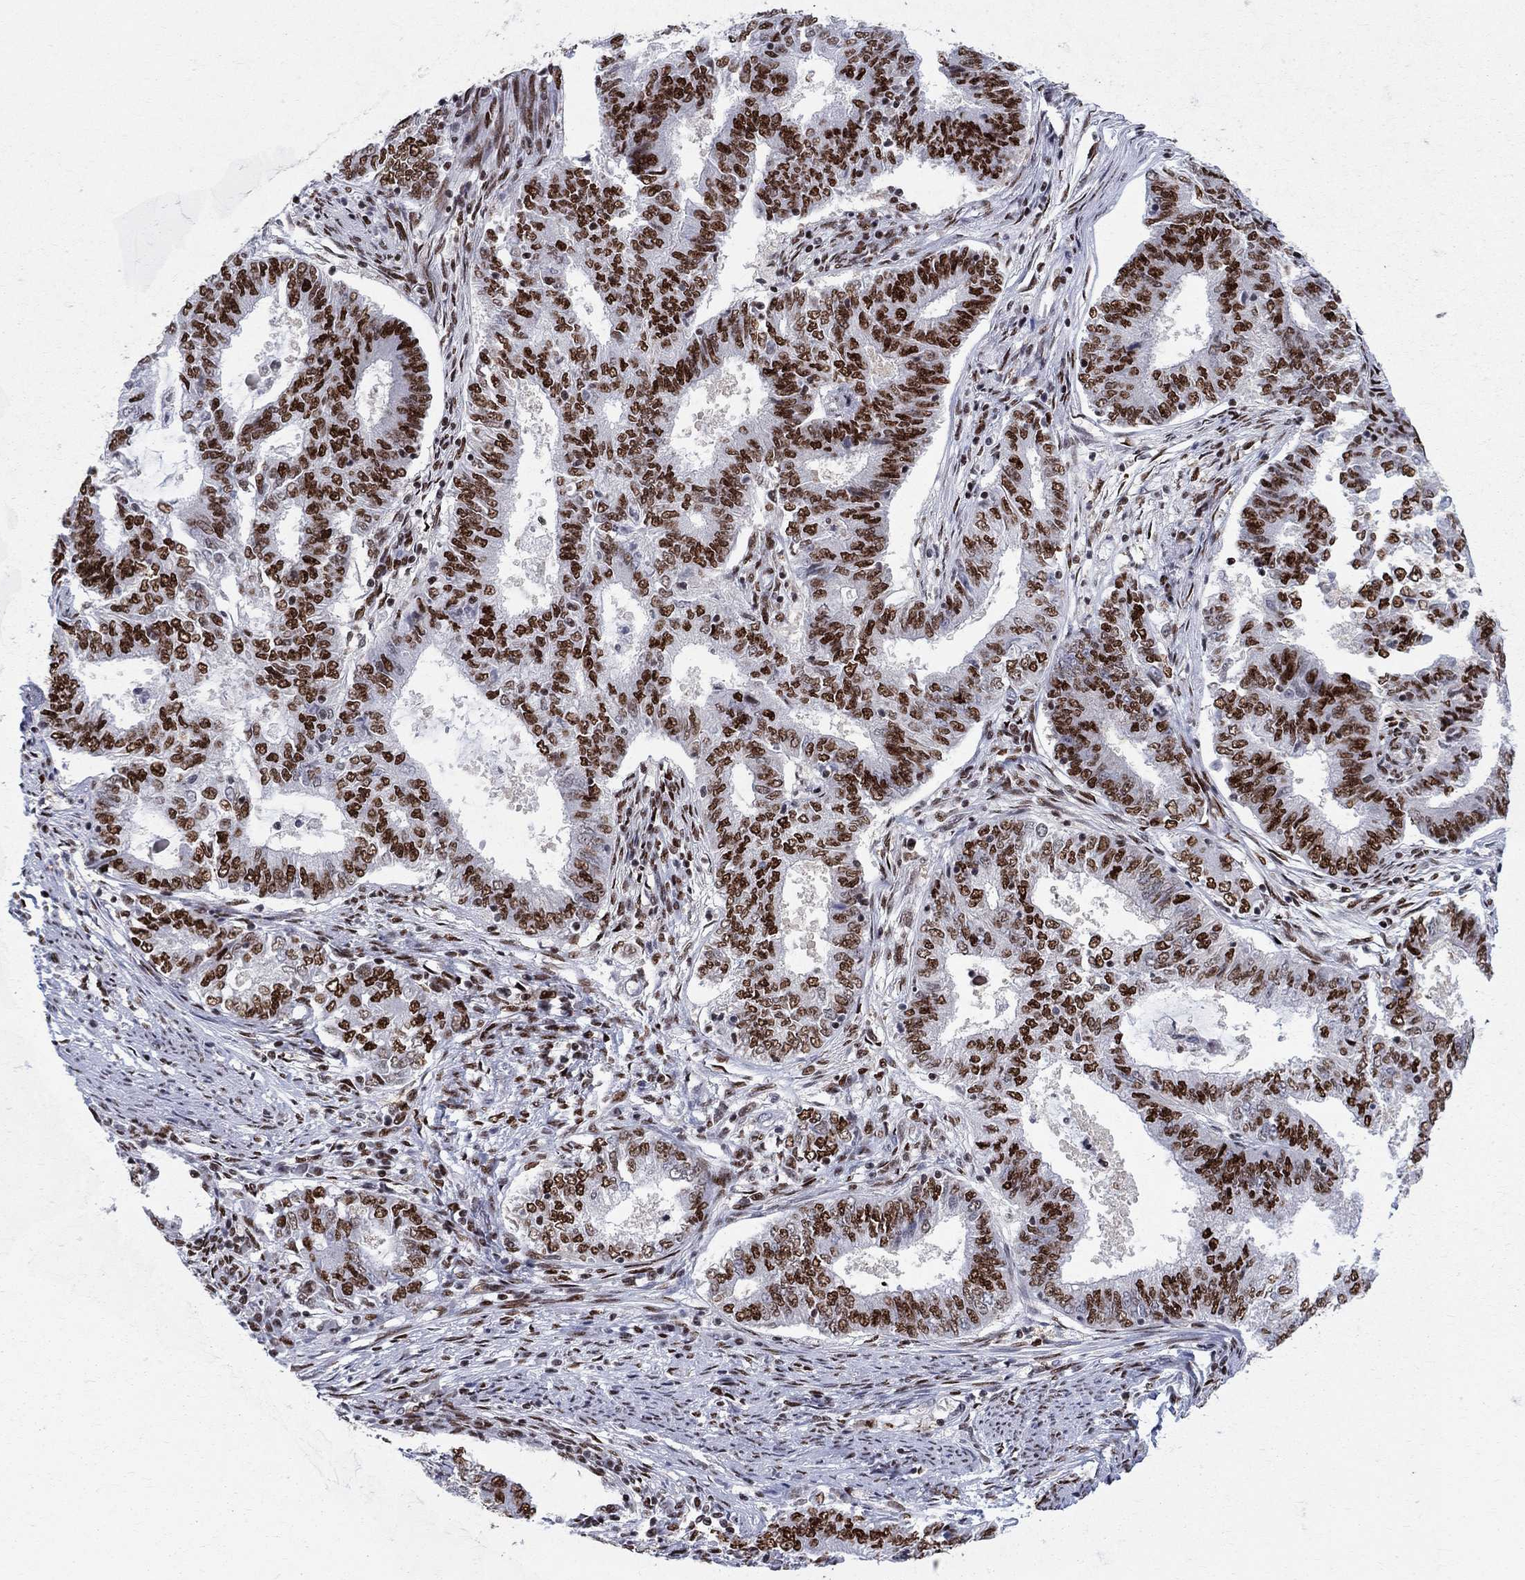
{"staining": {"intensity": "strong", "quantity": ">75%", "location": "nuclear"}, "tissue": "endometrial cancer", "cell_type": "Tumor cells", "image_type": "cancer", "snomed": [{"axis": "morphology", "description": "Adenocarcinoma, NOS"}, {"axis": "topography", "description": "Endometrium"}], "caption": "There is high levels of strong nuclear staining in tumor cells of endometrial adenocarcinoma, as demonstrated by immunohistochemical staining (brown color).", "gene": "ZNHIT3", "patient": {"sex": "female", "age": 62}}